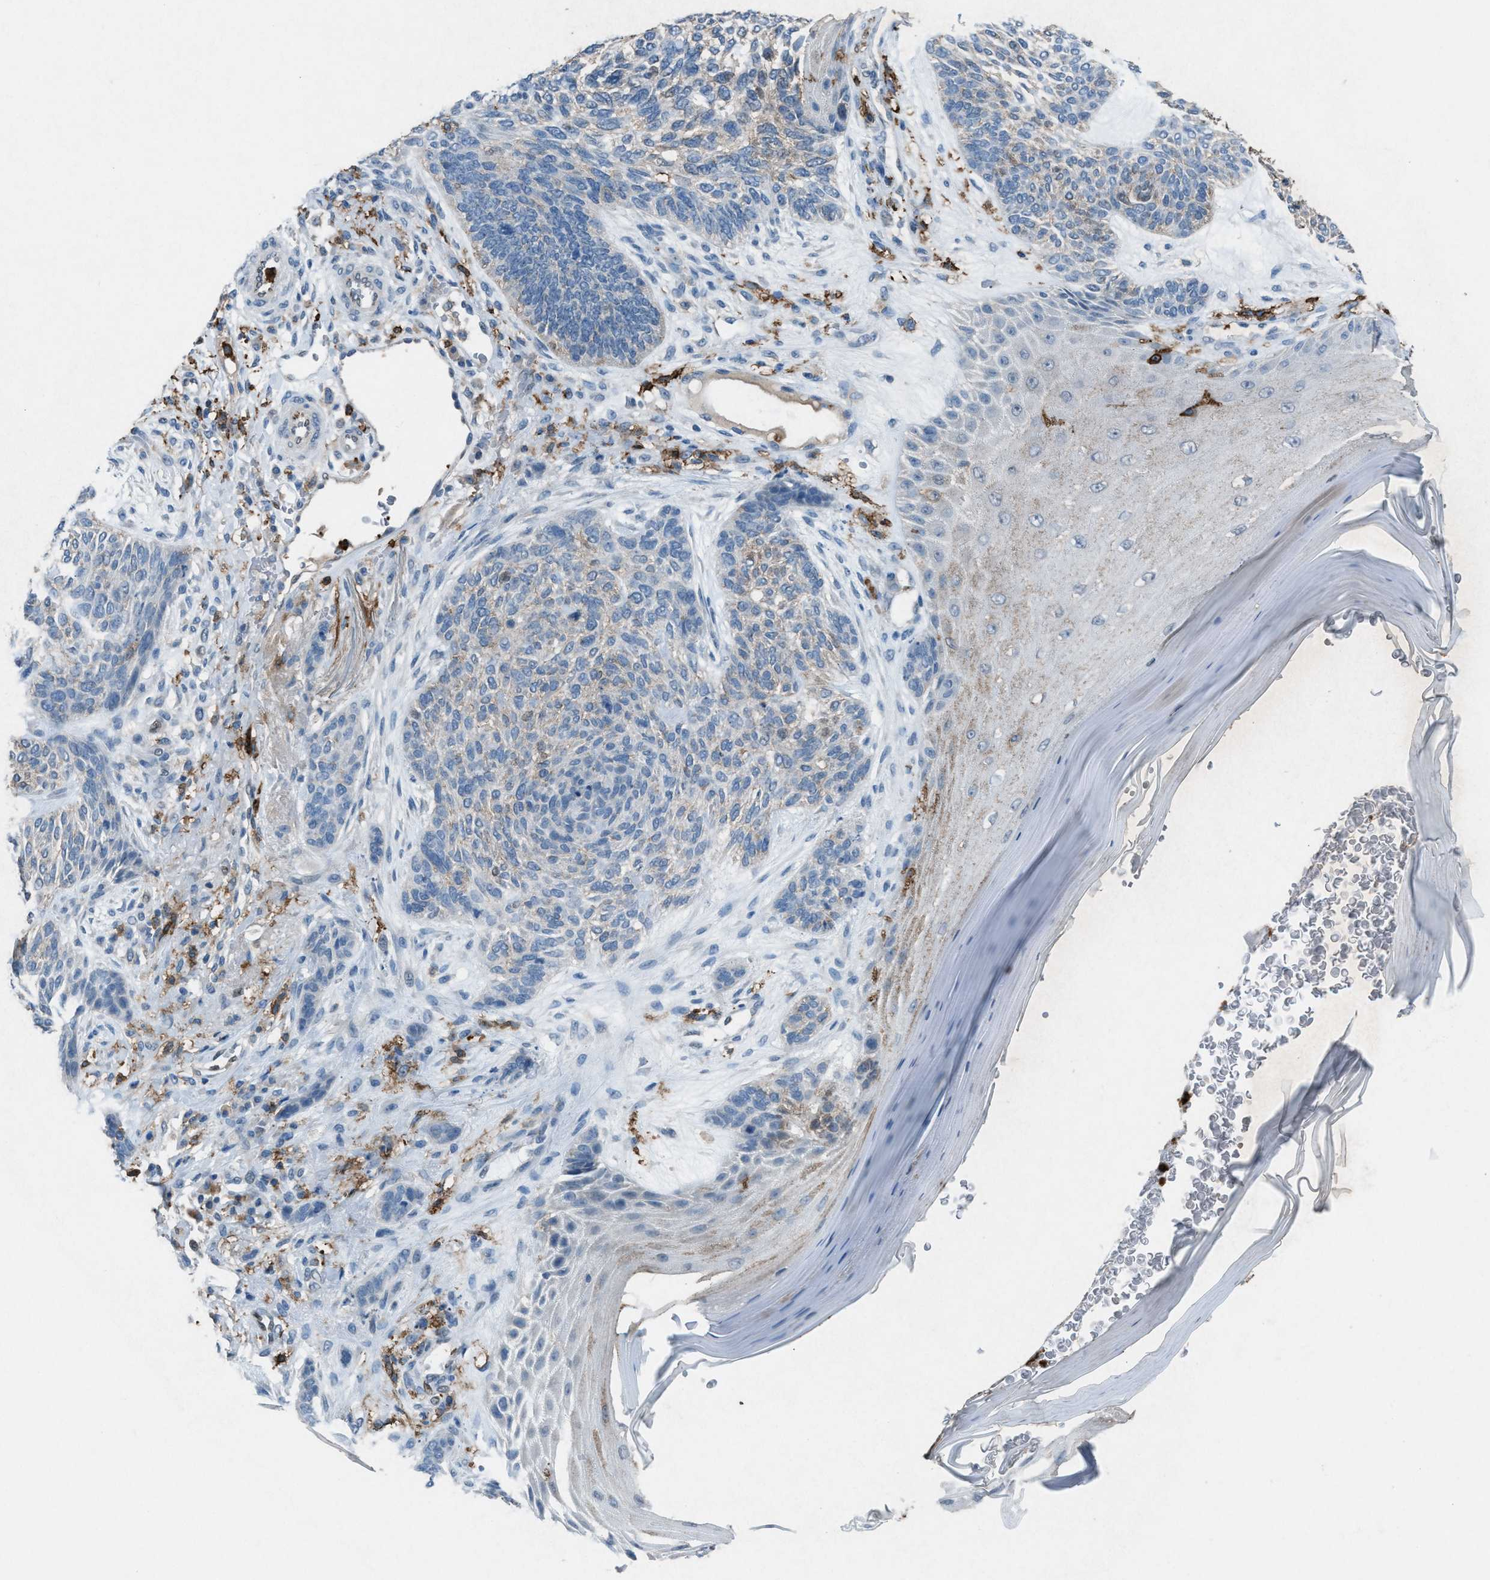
{"staining": {"intensity": "negative", "quantity": "none", "location": "none"}, "tissue": "skin cancer", "cell_type": "Tumor cells", "image_type": "cancer", "snomed": [{"axis": "morphology", "description": "Basal cell carcinoma"}, {"axis": "topography", "description": "Skin"}], "caption": "Skin cancer stained for a protein using IHC displays no expression tumor cells.", "gene": "FCER1G", "patient": {"sex": "male", "age": 55}}